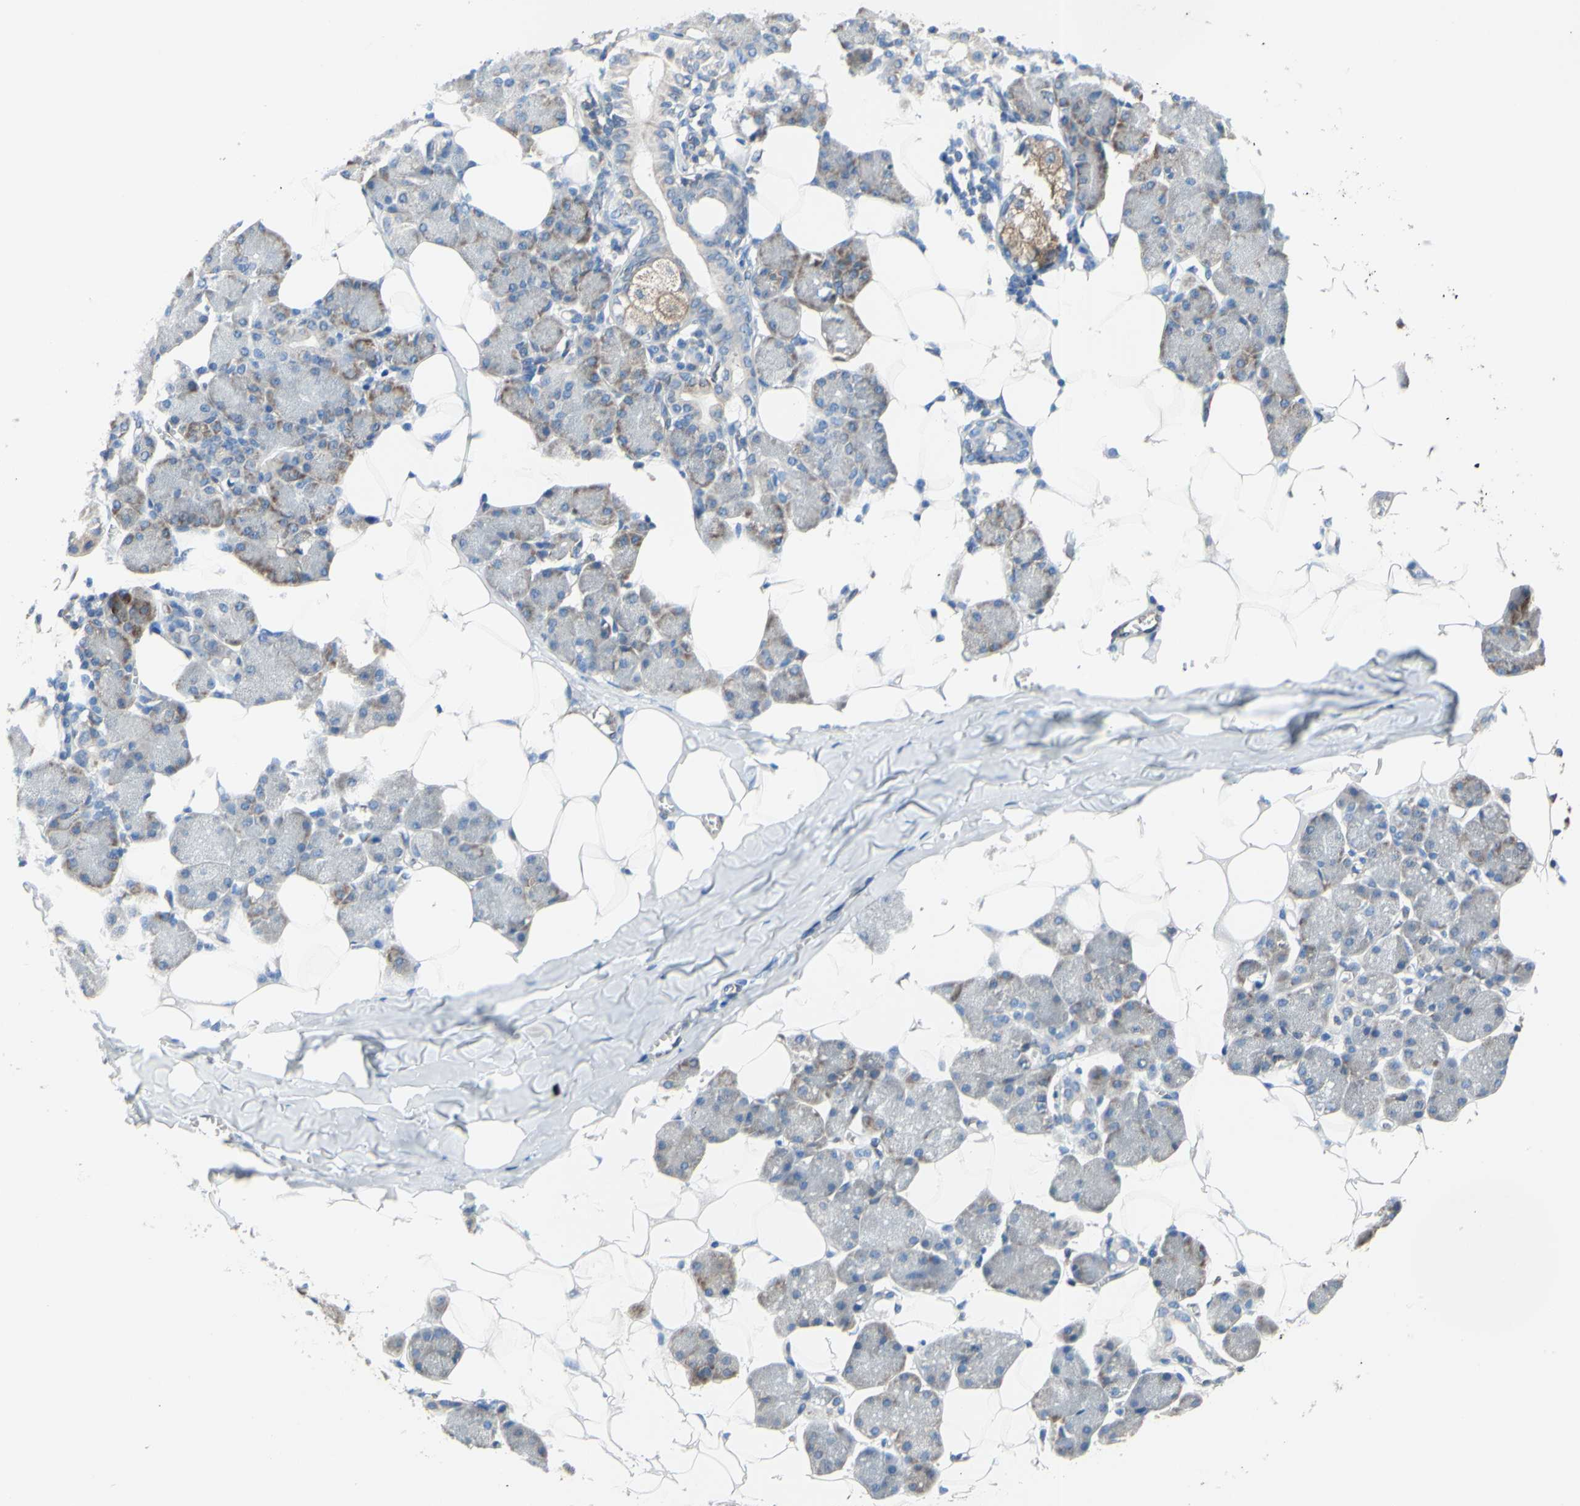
{"staining": {"intensity": "moderate", "quantity": "25%-75%", "location": "cytoplasmic/membranous"}, "tissue": "salivary gland", "cell_type": "Glandular cells", "image_type": "normal", "snomed": [{"axis": "morphology", "description": "Normal tissue, NOS"}, {"axis": "morphology", "description": "Adenoma, NOS"}, {"axis": "topography", "description": "Salivary gland"}], "caption": "The photomicrograph exhibits immunohistochemical staining of benign salivary gland. There is moderate cytoplasmic/membranous positivity is seen in about 25%-75% of glandular cells.", "gene": "MGST2", "patient": {"sex": "female", "age": 32}}